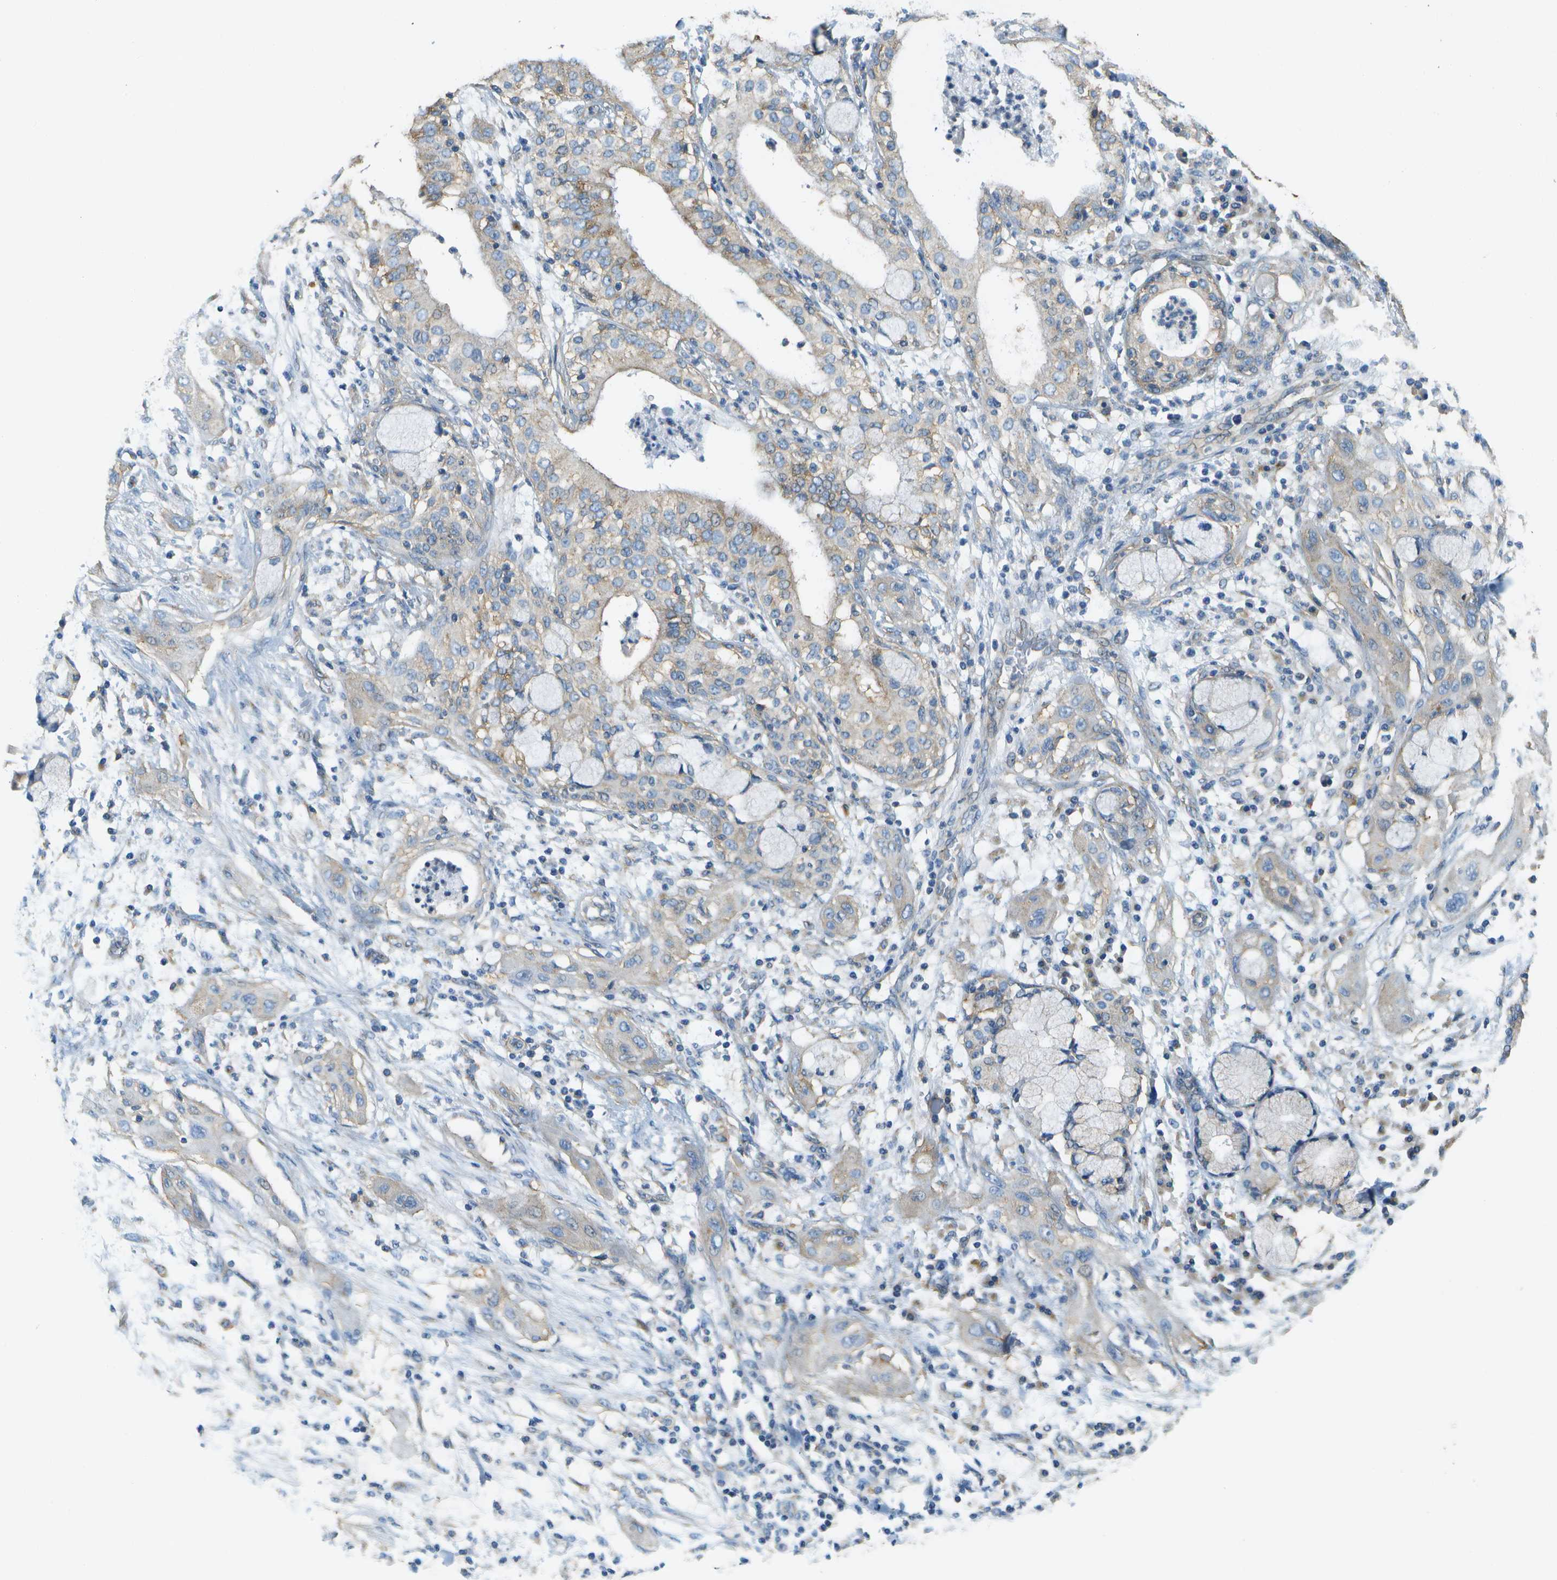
{"staining": {"intensity": "moderate", "quantity": "<25%", "location": "cytoplasmic/membranous"}, "tissue": "lung cancer", "cell_type": "Tumor cells", "image_type": "cancer", "snomed": [{"axis": "morphology", "description": "Squamous cell carcinoma, NOS"}, {"axis": "topography", "description": "Lung"}], "caption": "Lung cancer (squamous cell carcinoma) stained for a protein (brown) exhibits moderate cytoplasmic/membranous positive positivity in about <25% of tumor cells.", "gene": "CLTC", "patient": {"sex": "female", "age": 47}}